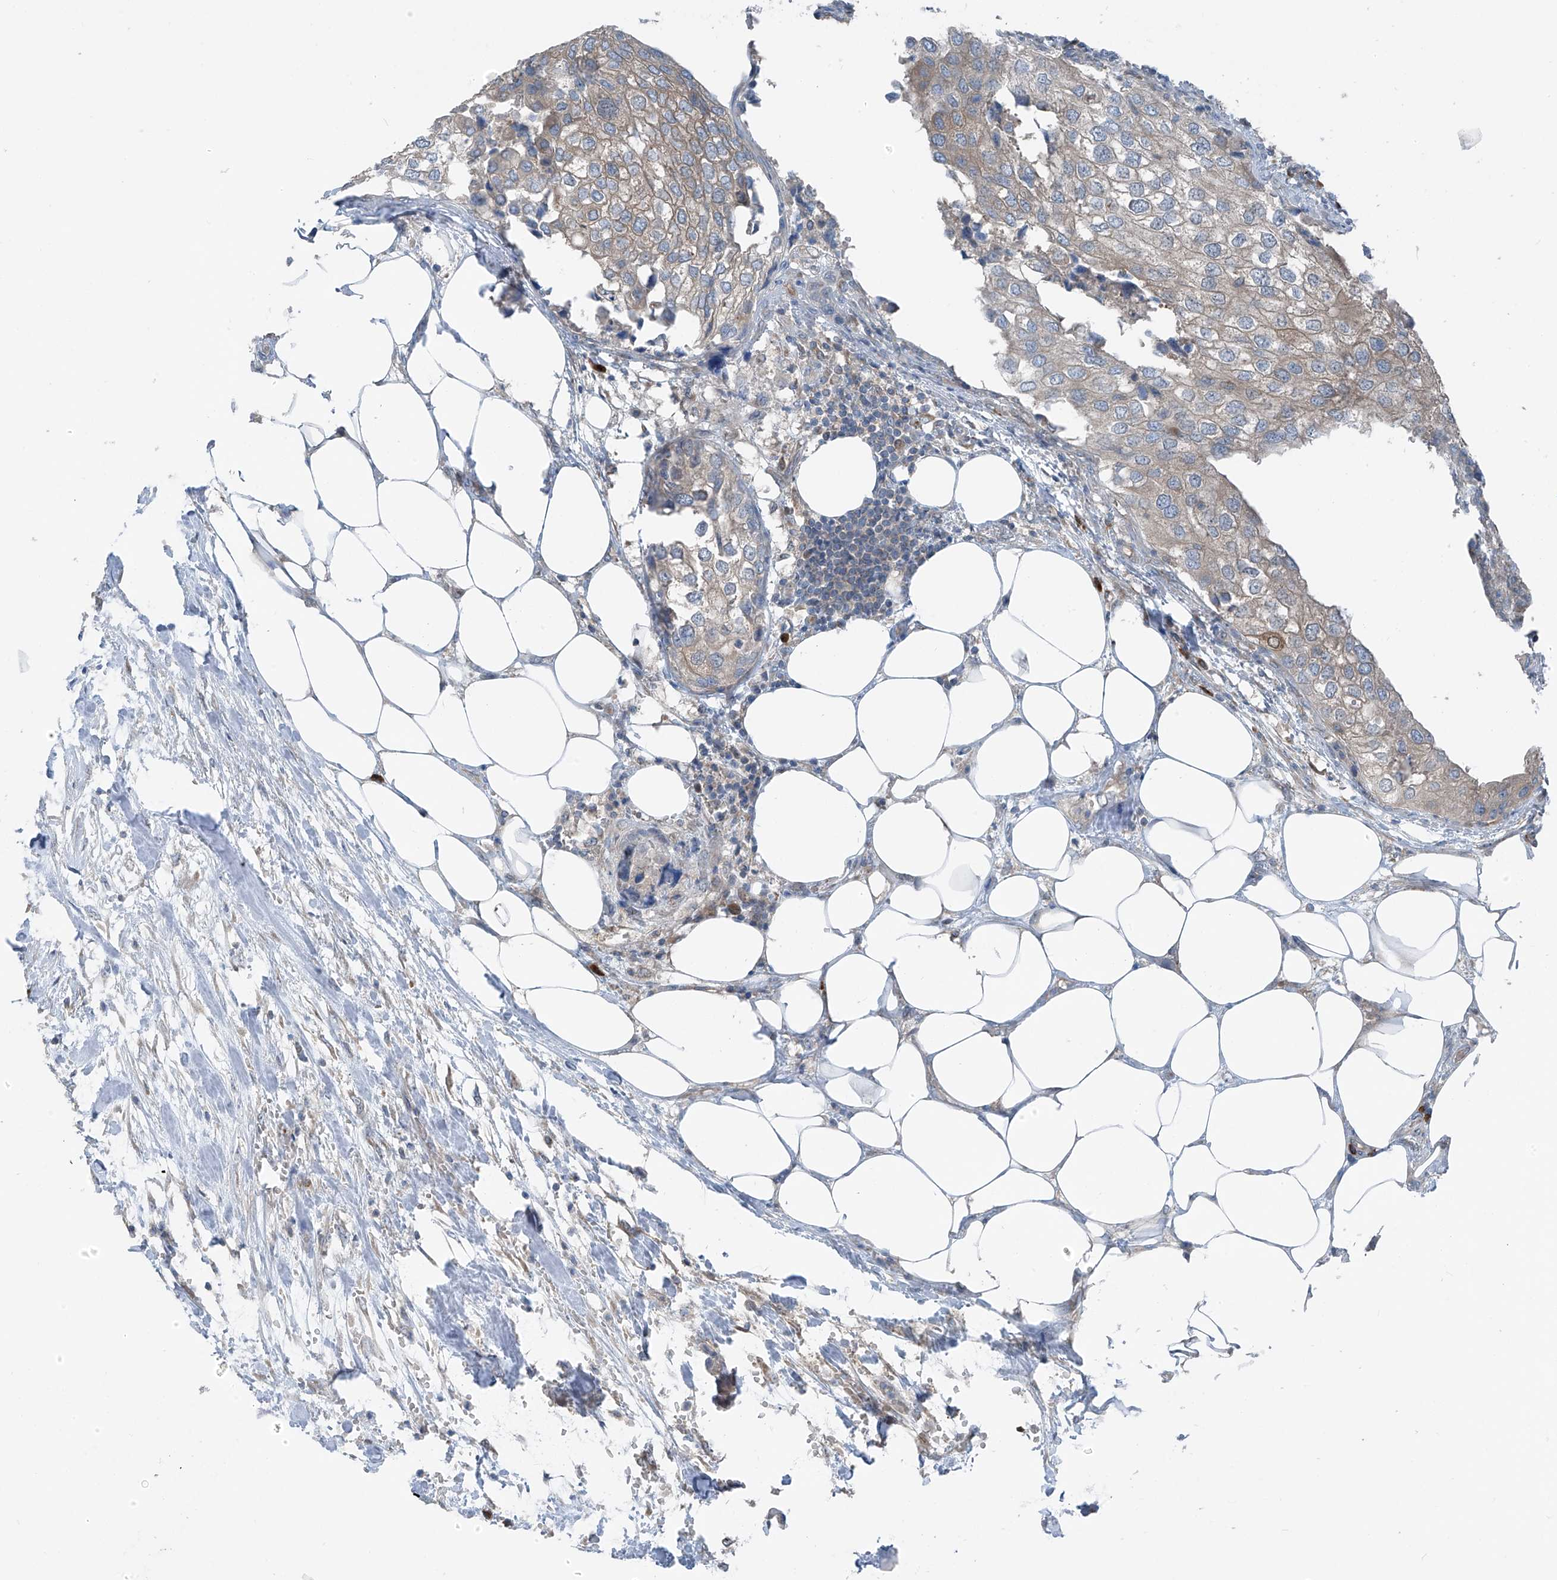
{"staining": {"intensity": "weak", "quantity": ">75%", "location": "cytoplasmic/membranous"}, "tissue": "urothelial cancer", "cell_type": "Tumor cells", "image_type": "cancer", "snomed": [{"axis": "morphology", "description": "Urothelial carcinoma, High grade"}, {"axis": "topography", "description": "Urinary bladder"}], "caption": "Brown immunohistochemical staining in human urothelial carcinoma (high-grade) demonstrates weak cytoplasmic/membranous staining in approximately >75% of tumor cells.", "gene": "SLC12A6", "patient": {"sex": "male", "age": 64}}